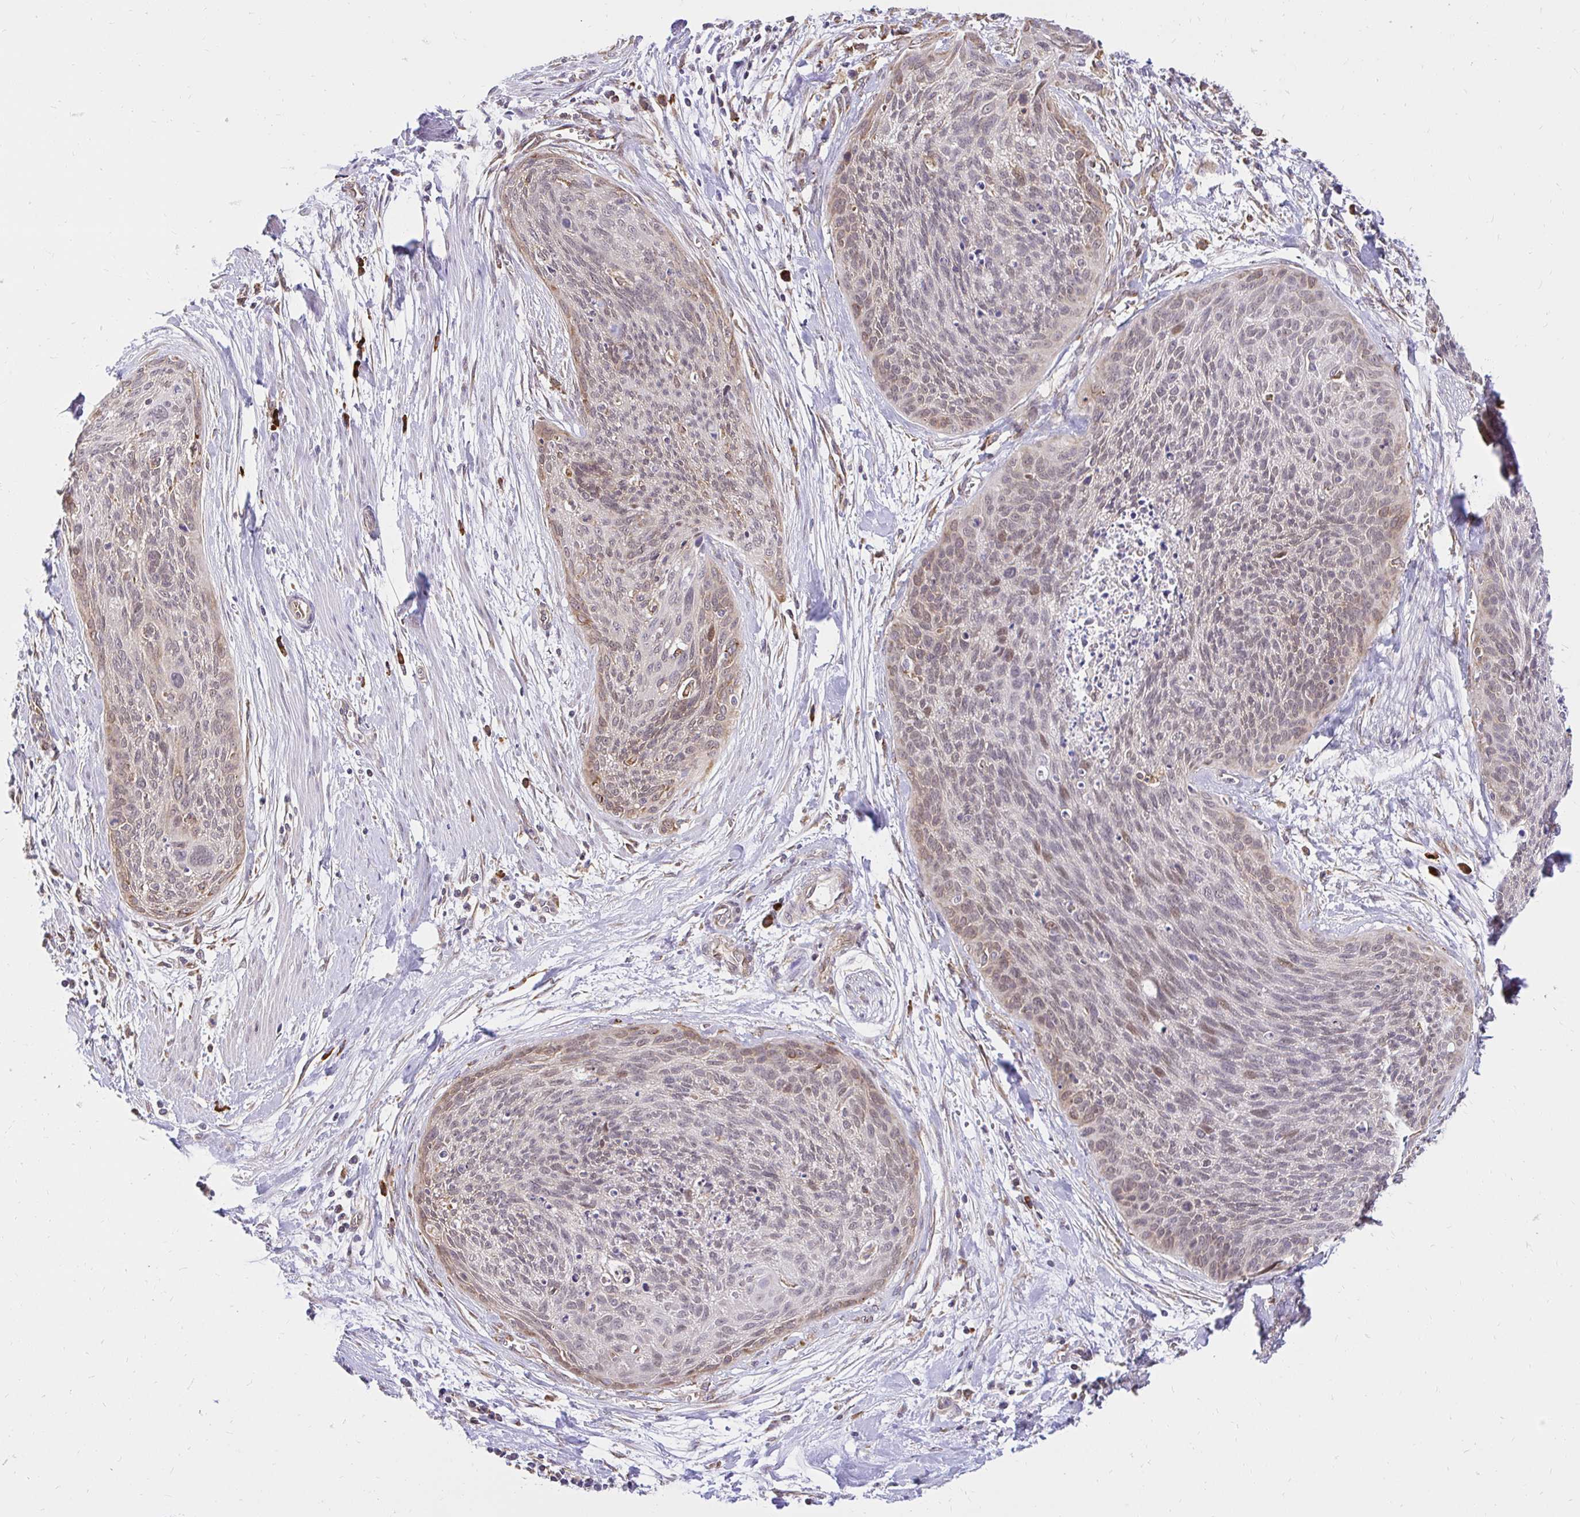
{"staining": {"intensity": "weak", "quantity": "25%-75%", "location": "nuclear"}, "tissue": "cervical cancer", "cell_type": "Tumor cells", "image_type": "cancer", "snomed": [{"axis": "morphology", "description": "Squamous cell carcinoma, NOS"}, {"axis": "topography", "description": "Cervix"}], "caption": "Human cervical cancer (squamous cell carcinoma) stained with a protein marker reveals weak staining in tumor cells.", "gene": "NAALAD2", "patient": {"sex": "female", "age": 55}}